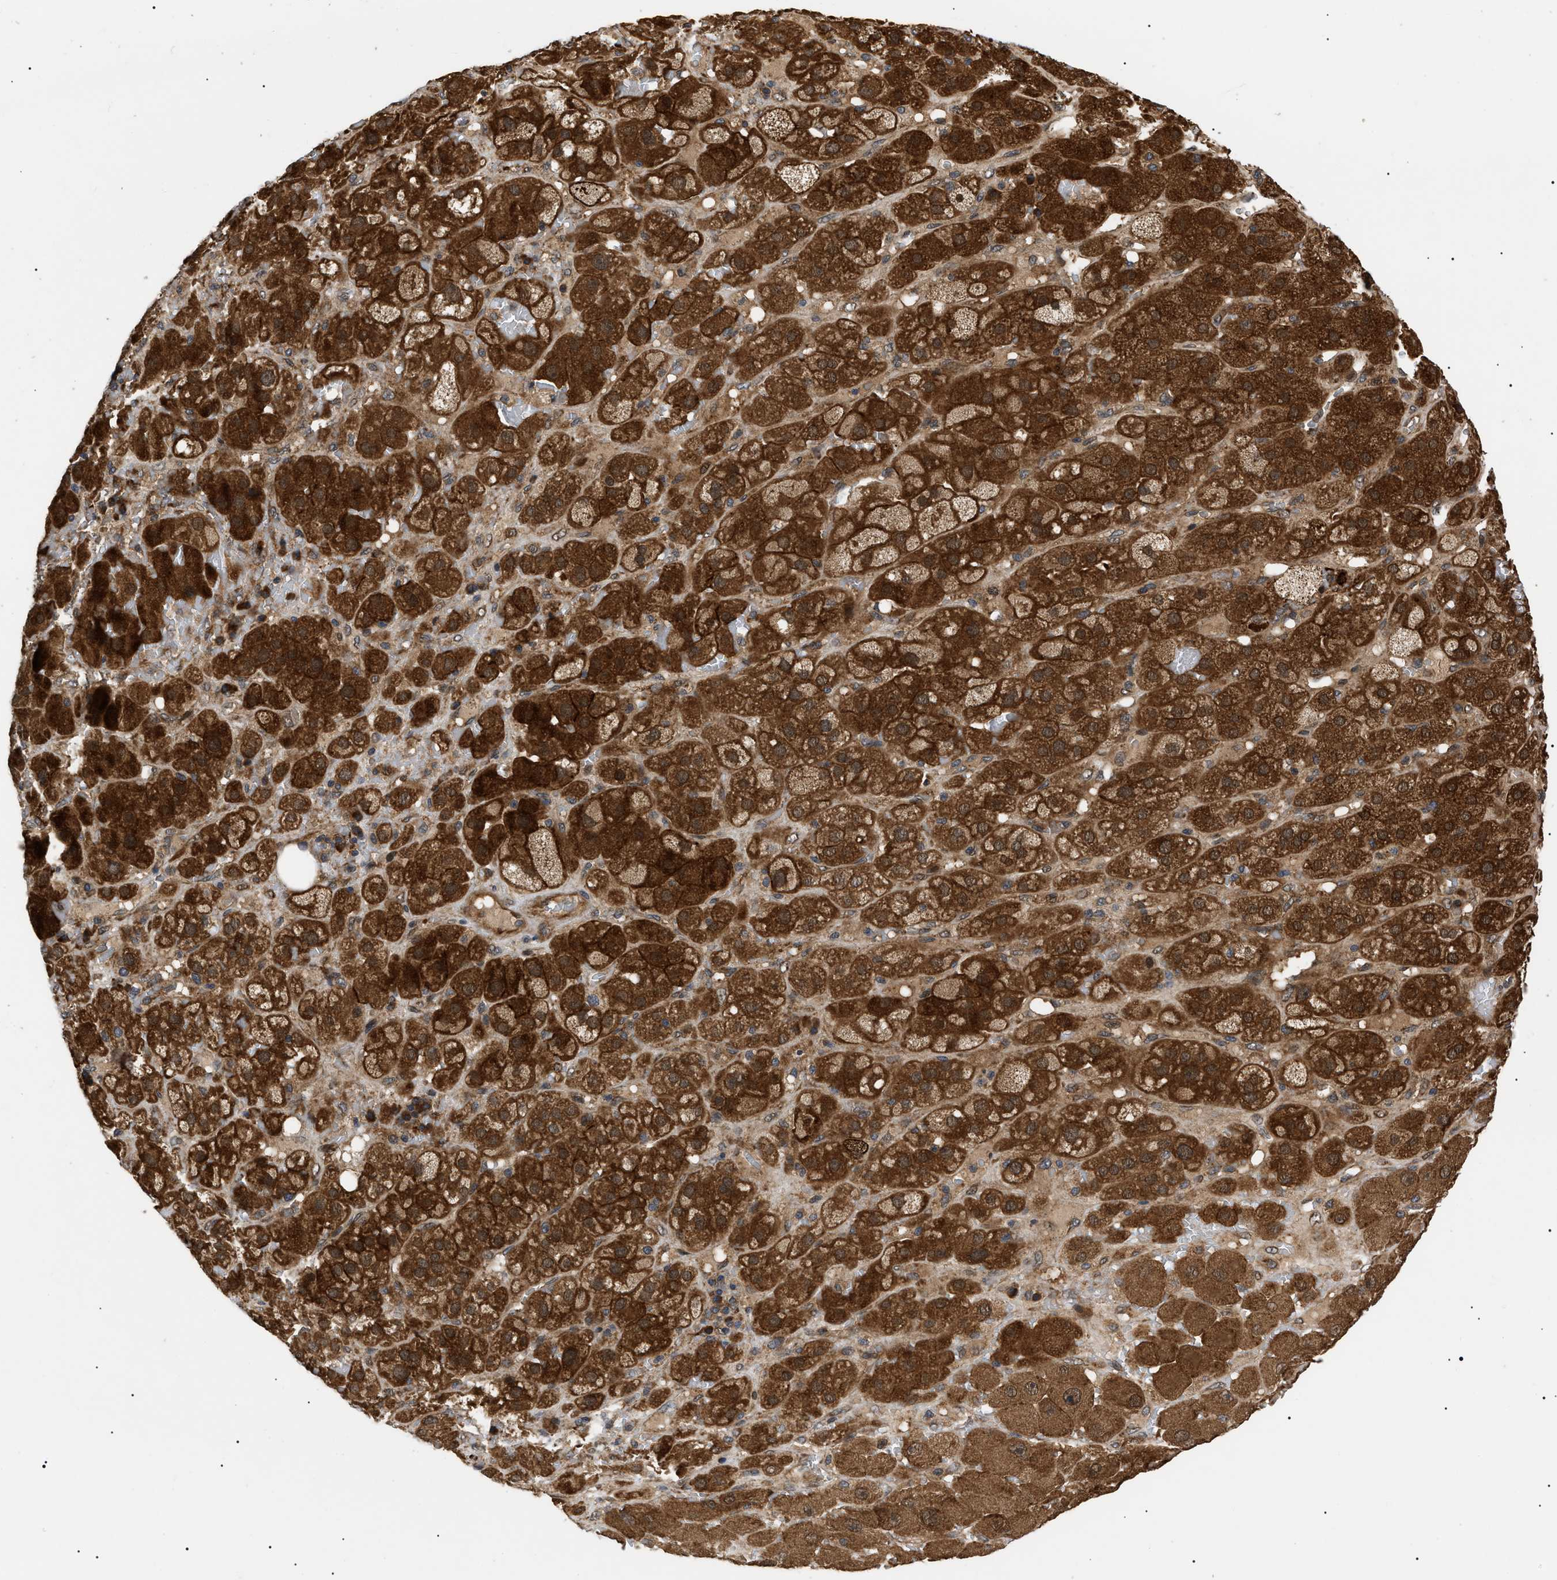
{"staining": {"intensity": "strong", "quantity": ">75%", "location": "cytoplasmic/membranous,nuclear"}, "tissue": "adrenal gland", "cell_type": "Glandular cells", "image_type": "normal", "snomed": [{"axis": "morphology", "description": "Normal tissue, NOS"}, {"axis": "topography", "description": "Adrenal gland"}], "caption": "Glandular cells demonstrate high levels of strong cytoplasmic/membranous,nuclear staining in about >75% of cells in normal human adrenal gland. (IHC, brightfield microscopy, high magnification).", "gene": "ASTL", "patient": {"sex": "female", "age": 47}}